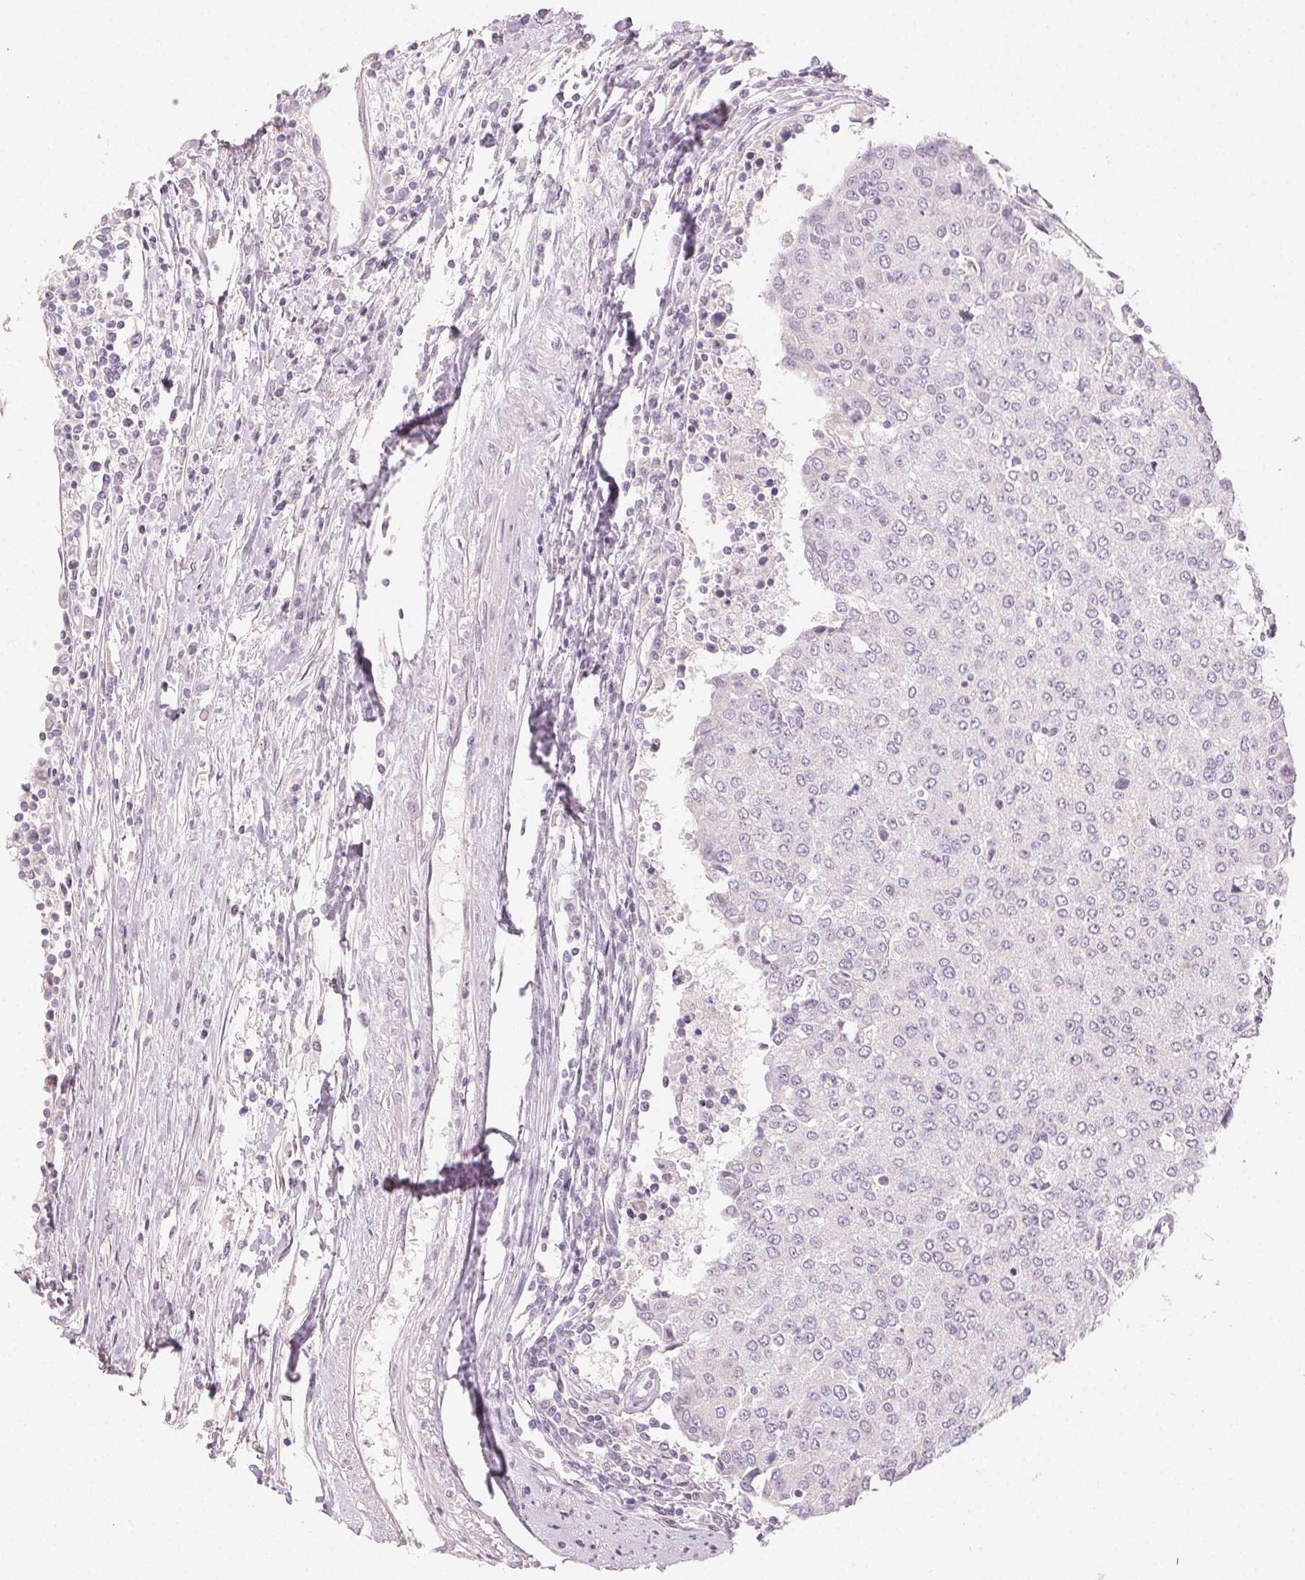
{"staining": {"intensity": "negative", "quantity": "none", "location": "none"}, "tissue": "urothelial cancer", "cell_type": "Tumor cells", "image_type": "cancer", "snomed": [{"axis": "morphology", "description": "Urothelial carcinoma, High grade"}, {"axis": "topography", "description": "Urinary bladder"}], "caption": "Photomicrograph shows no significant protein positivity in tumor cells of urothelial carcinoma (high-grade).", "gene": "LVRN", "patient": {"sex": "female", "age": 85}}